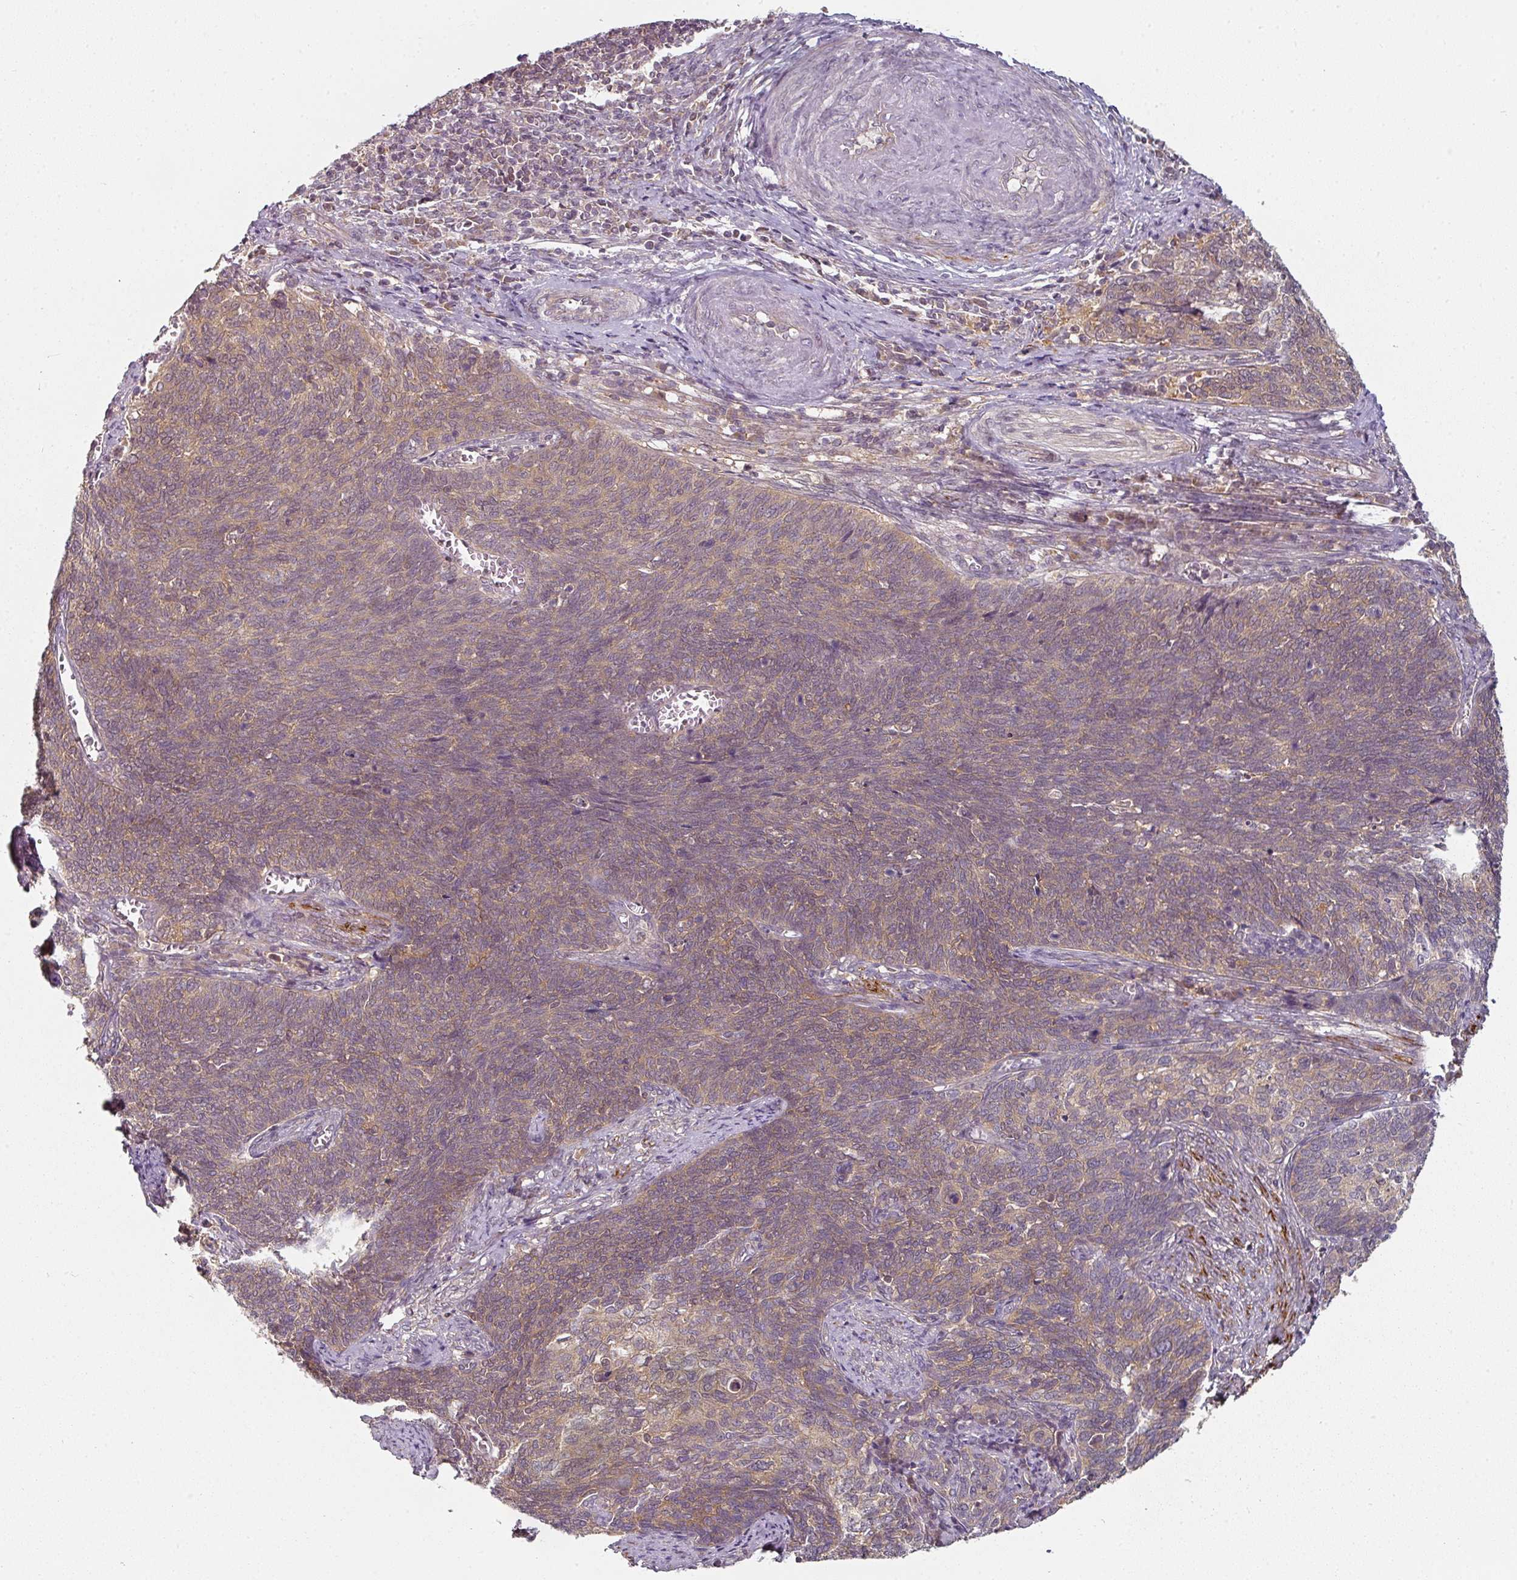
{"staining": {"intensity": "weak", "quantity": ">75%", "location": "cytoplasmic/membranous"}, "tissue": "cervical cancer", "cell_type": "Tumor cells", "image_type": "cancer", "snomed": [{"axis": "morphology", "description": "Squamous cell carcinoma, NOS"}, {"axis": "topography", "description": "Cervix"}], "caption": "Immunohistochemical staining of human cervical cancer (squamous cell carcinoma) shows low levels of weak cytoplasmic/membranous protein positivity in approximately >75% of tumor cells.", "gene": "MAP2K2", "patient": {"sex": "female", "age": 39}}